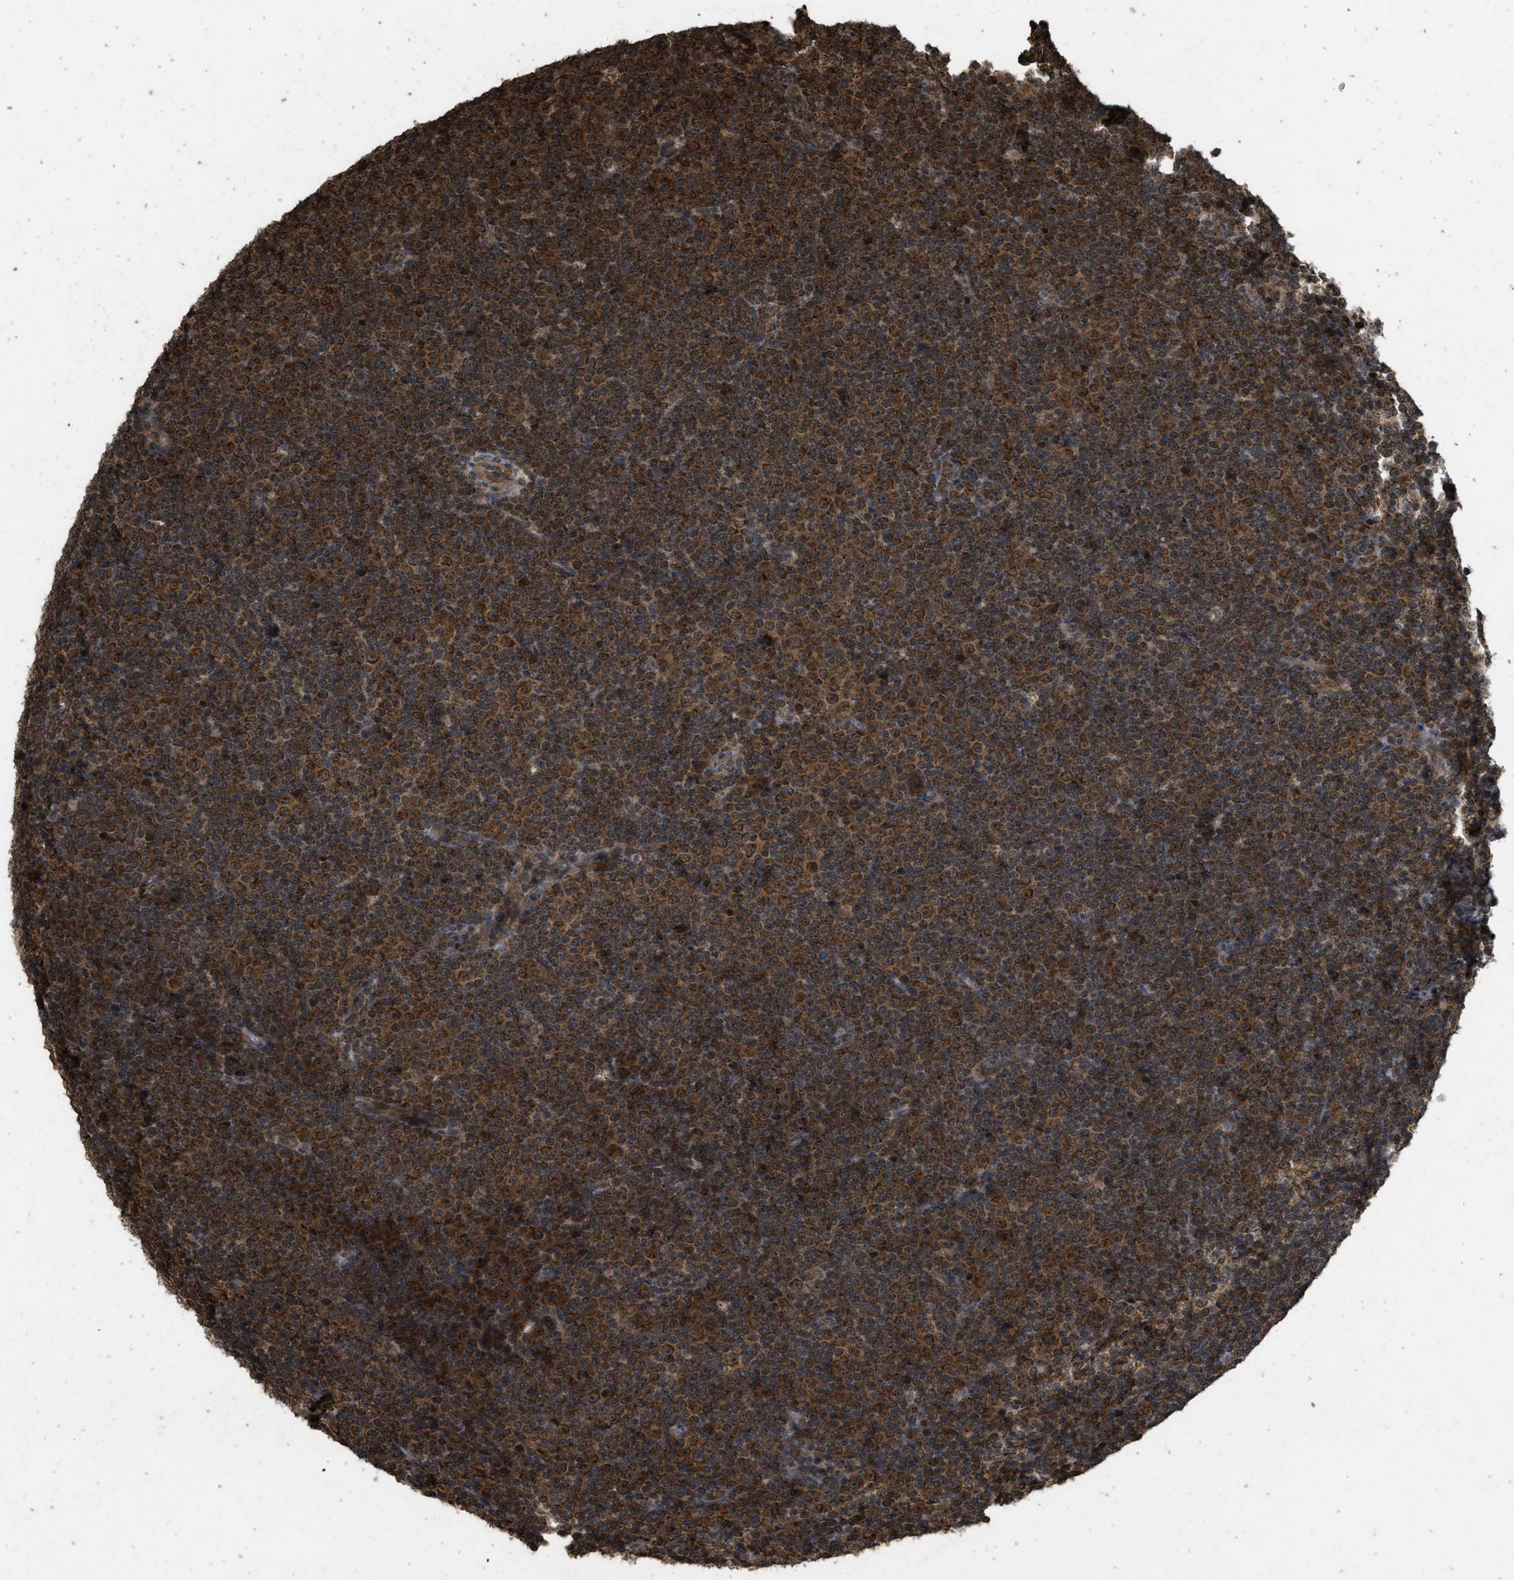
{"staining": {"intensity": "strong", "quantity": ">75%", "location": "cytoplasmic/membranous"}, "tissue": "lymphoma", "cell_type": "Tumor cells", "image_type": "cancer", "snomed": [{"axis": "morphology", "description": "Malignant lymphoma, non-Hodgkin's type, Low grade"}, {"axis": "topography", "description": "Lymph node"}], "caption": "Immunohistochemical staining of malignant lymphoma, non-Hodgkin's type (low-grade) displays high levels of strong cytoplasmic/membranous protein staining in about >75% of tumor cells.", "gene": "CTPS1", "patient": {"sex": "female", "age": 67}}